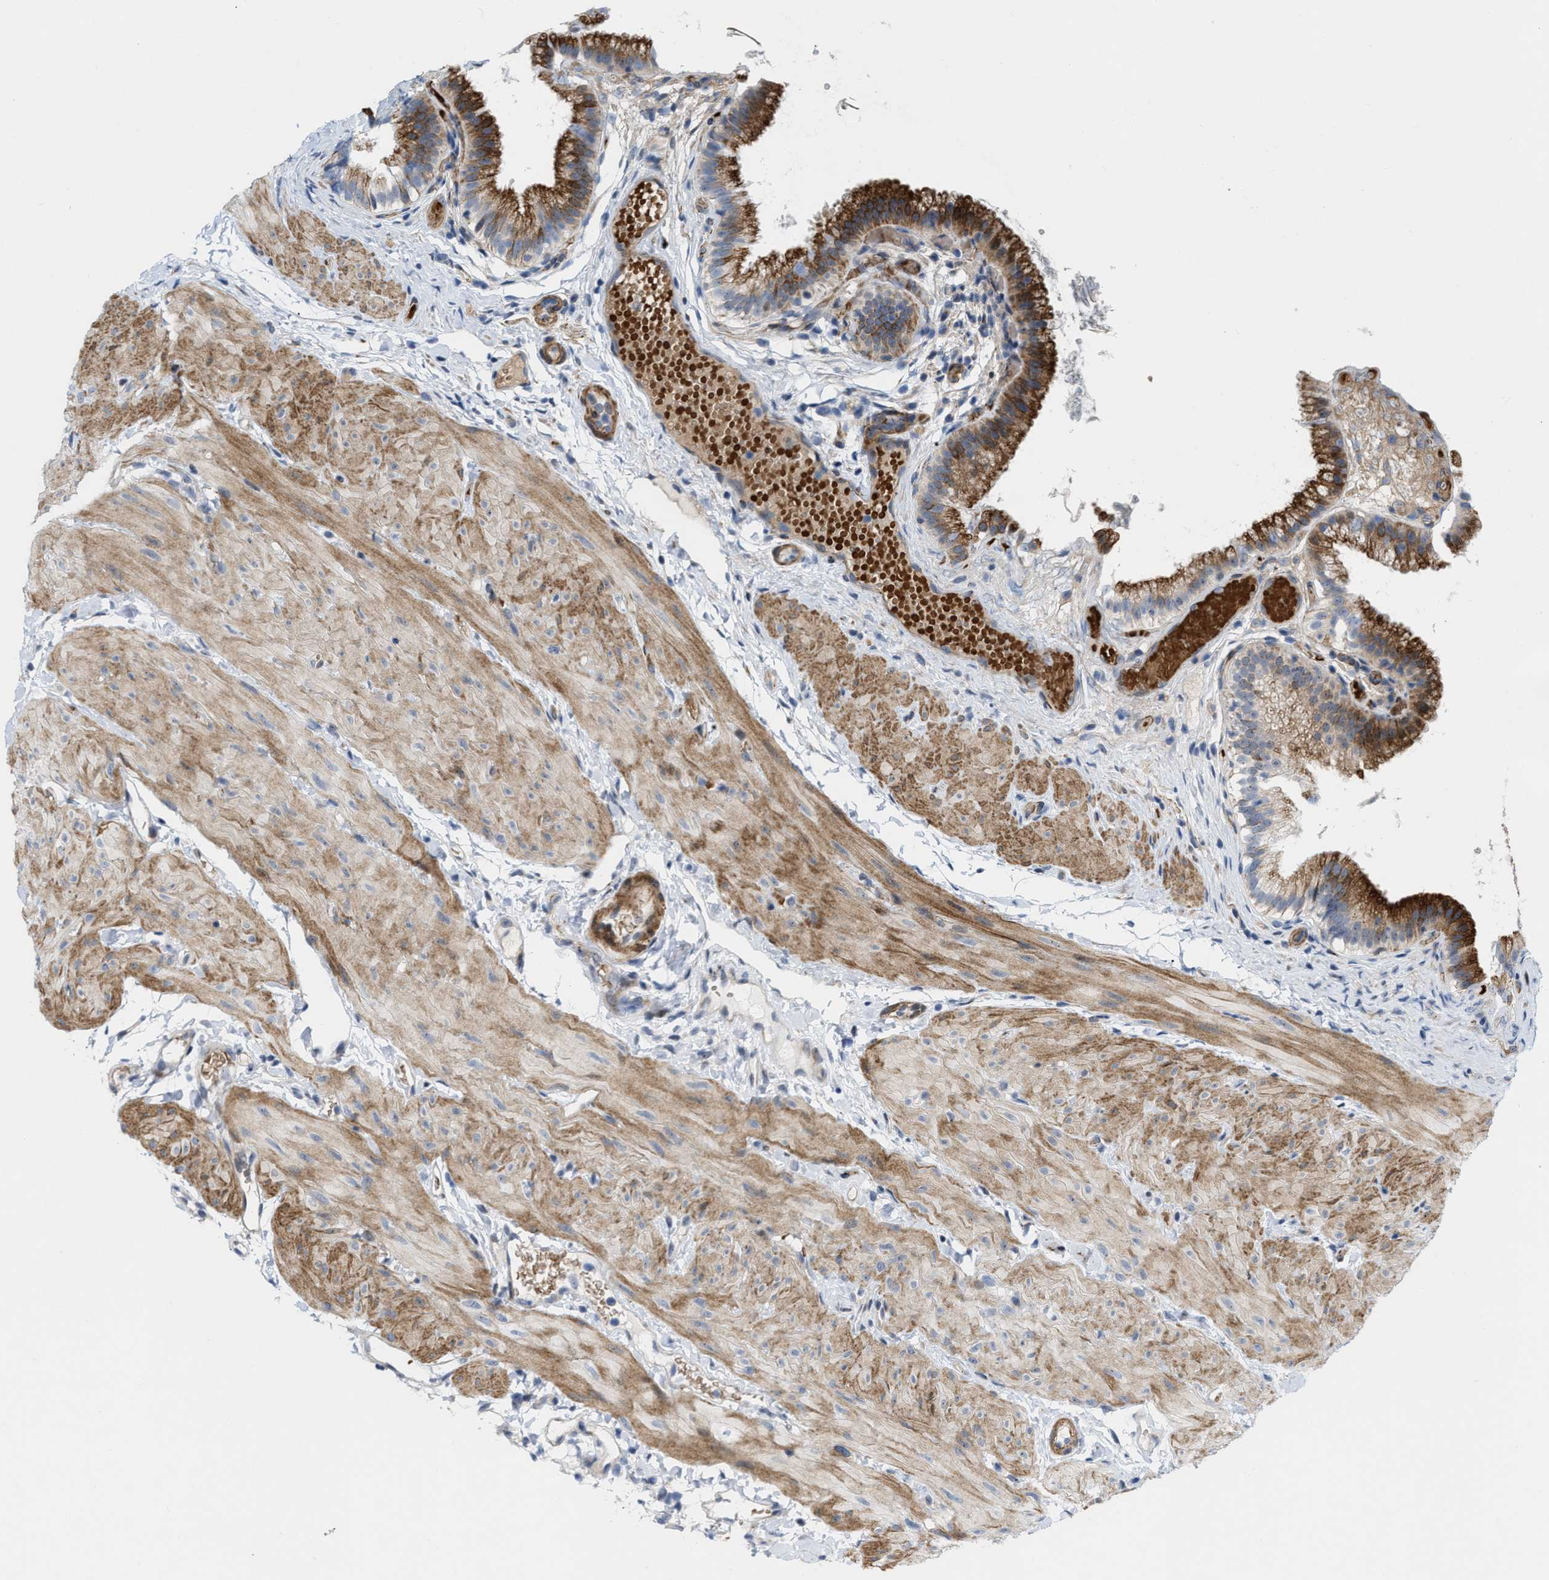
{"staining": {"intensity": "strong", "quantity": ">75%", "location": "cytoplasmic/membranous"}, "tissue": "gallbladder", "cell_type": "Glandular cells", "image_type": "normal", "snomed": [{"axis": "morphology", "description": "Normal tissue, NOS"}, {"axis": "topography", "description": "Gallbladder"}], "caption": "This is an image of IHC staining of unremarkable gallbladder, which shows strong expression in the cytoplasmic/membranous of glandular cells.", "gene": "POLR1F", "patient": {"sex": "female", "age": 26}}